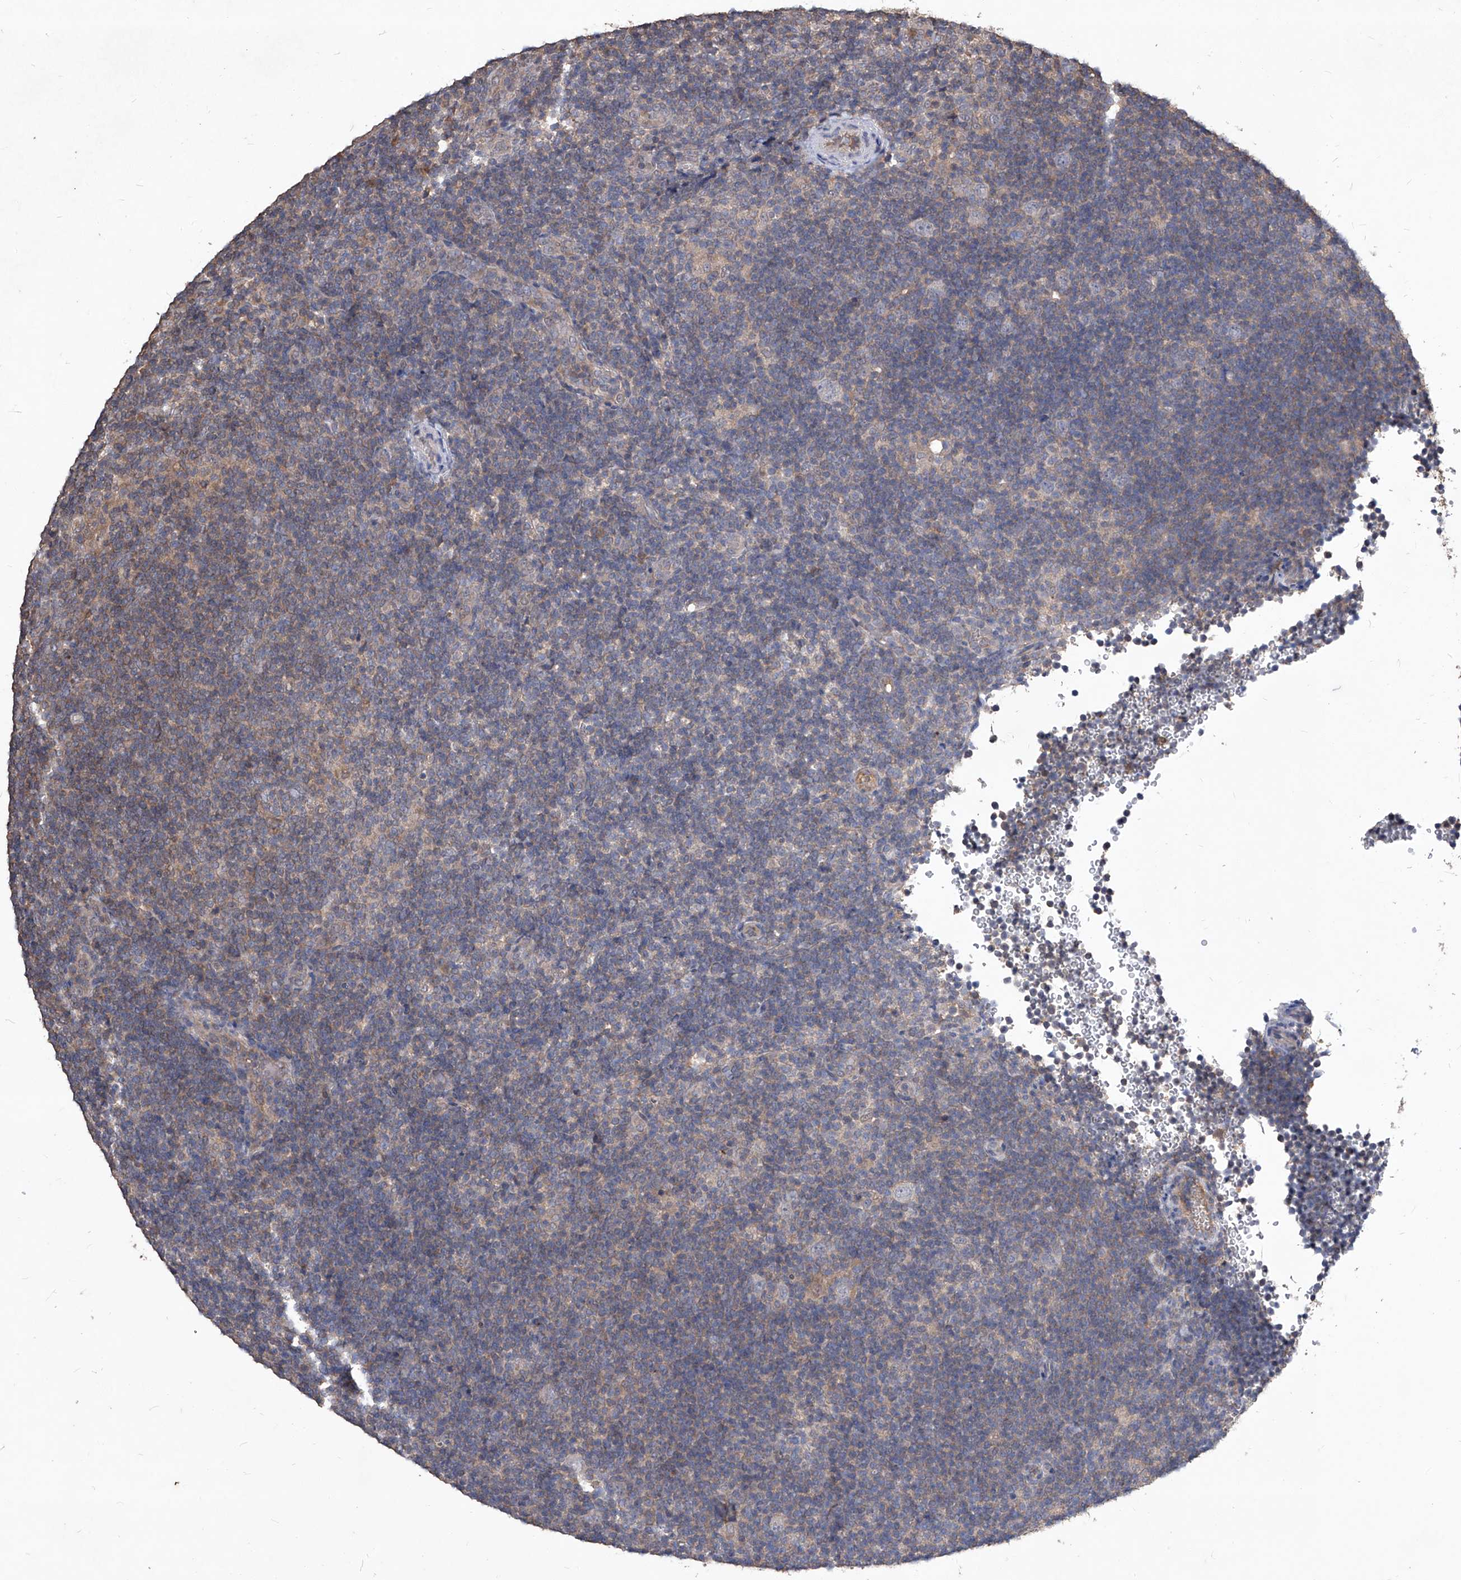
{"staining": {"intensity": "negative", "quantity": "none", "location": "none"}, "tissue": "lymphoma", "cell_type": "Tumor cells", "image_type": "cancer", "snomed": [{"axis": "morphology", "description": "Hodgkin's disease, NOS"}, {"axis": "topography", "description": "Lymph node"}], "caption": "Image shows no significant protein positivity in tumor cells of lymphoma. The staining was performed using DAB (3,3'-diaminobenzidine) to visualize the protein expression in brown, while the nuclei were stained in blue with hematoxylin (Magnification: 20x).", "gene": "SYNGR1", "patient": {"sex": "female", "age": 57}}